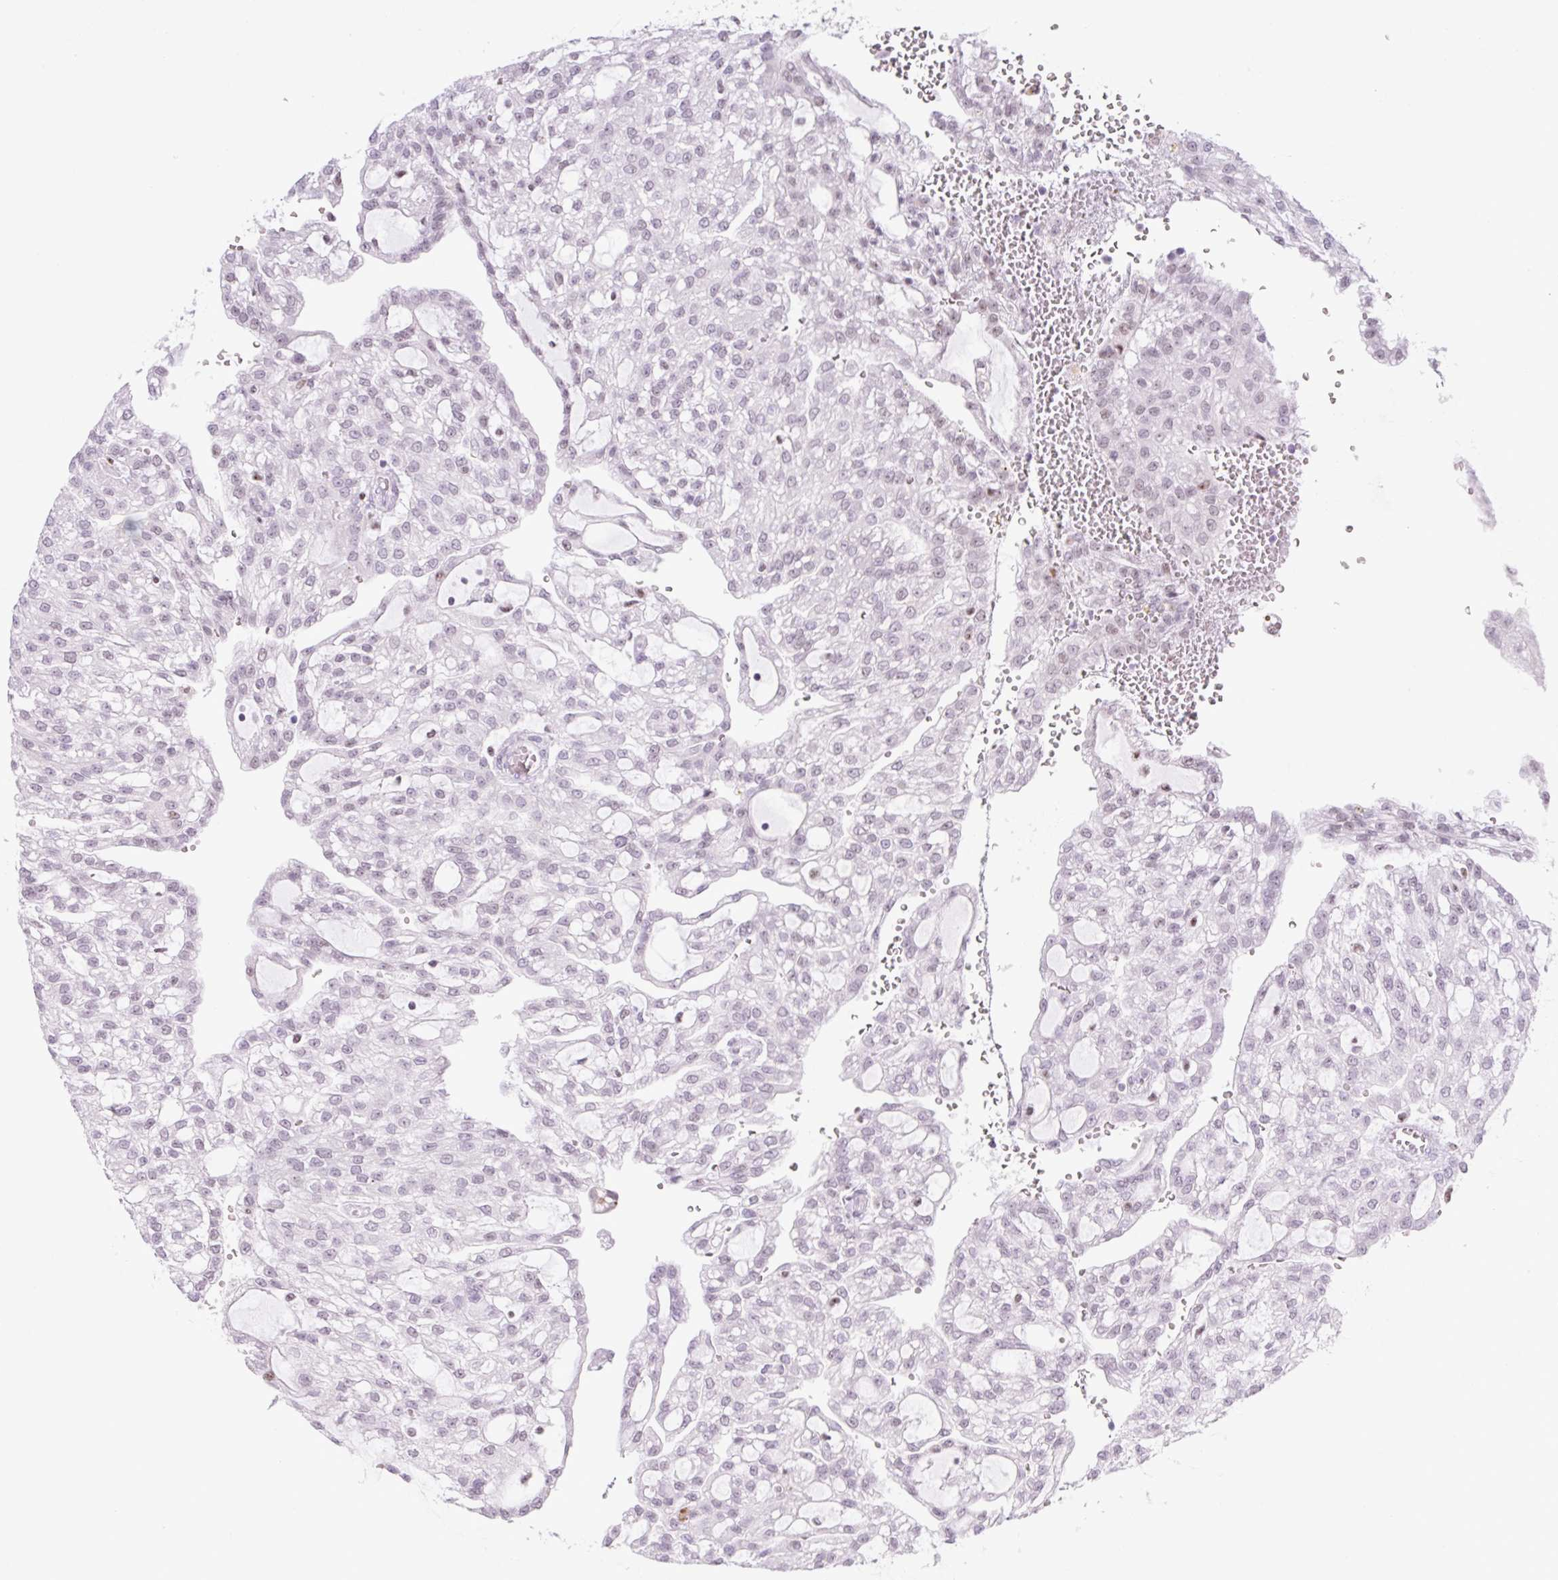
{"staining": {"intensity": "negative", "quantity": "none", "location": "none"}, "tissue": "renal cancer", "cell_type": "Tumor cells", "image_type": "cancer", "snomed": [{"axis": "morphology", "description": "Adenocarcinoma, NOS"}, {"axis": "topography", "description": "Kidney"}], "caption": "Immunohistochemistry histopathology image of neoplastic tissue: human renal adenocarcinoma stained with DAB (3,3'-diaminobenzidine) displays no significant protein expression in tumor cells.", "gene": "TLE3", "patient": {"sex": "male", "age": 63}}